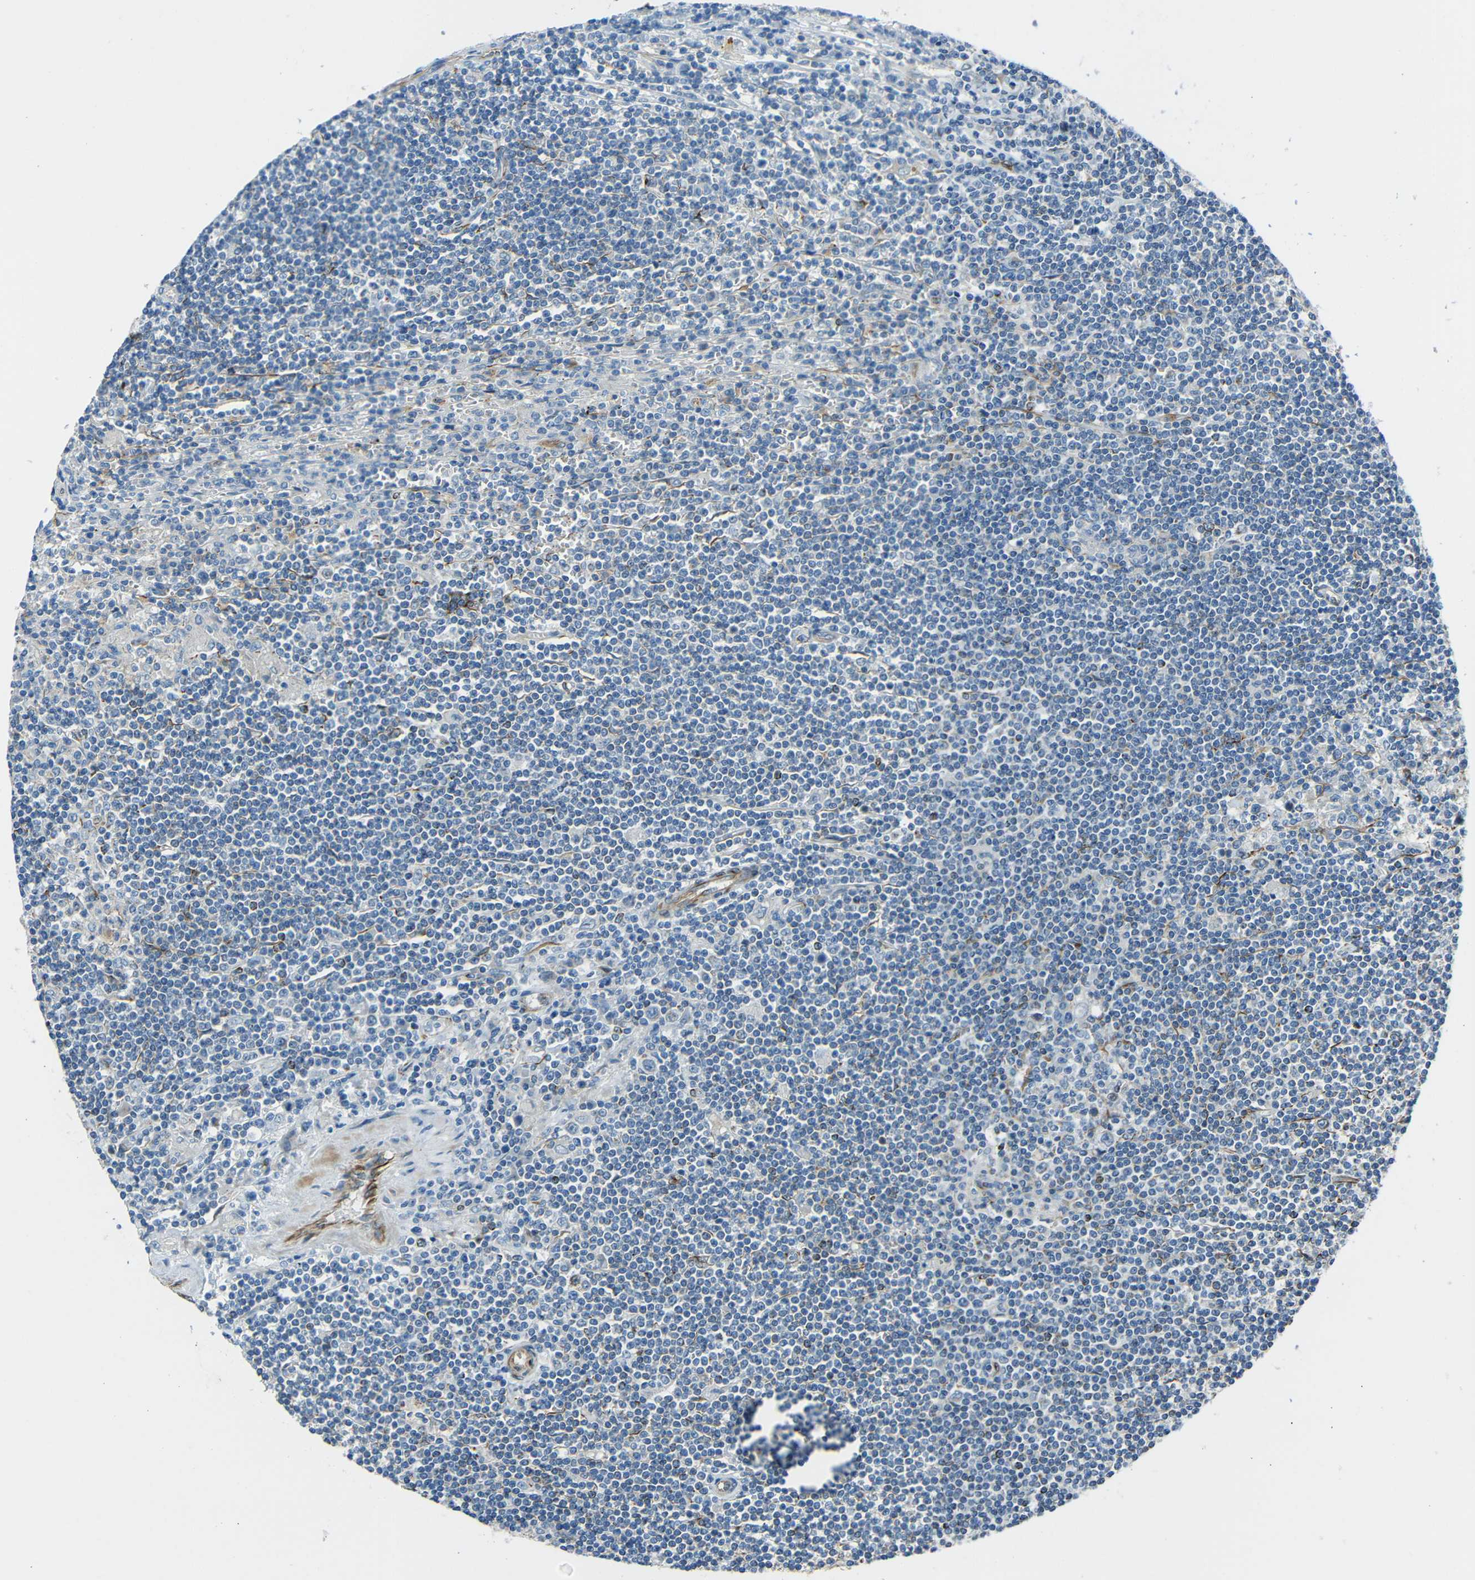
{"staining": {"intensity": "negative", "quantity": "none", "location": "none"}, "tissue": "lymphoma", "cell_type": "Tumor cells", "image_type": "cancer", "snomed": [{"axis": "morphology", "description": "Malignant lymphoma, non-Hodgkin's type, Low grade"}, {"axis": "topography", "description": "Spleen"}], "caption": "A high-resolution micrograph shows immunohistochemistry staining of lymphoma, which shows no significant expression in tumor cells.", "gene": "DCLK1", "patient": {"sex": "male", "age": 76}}